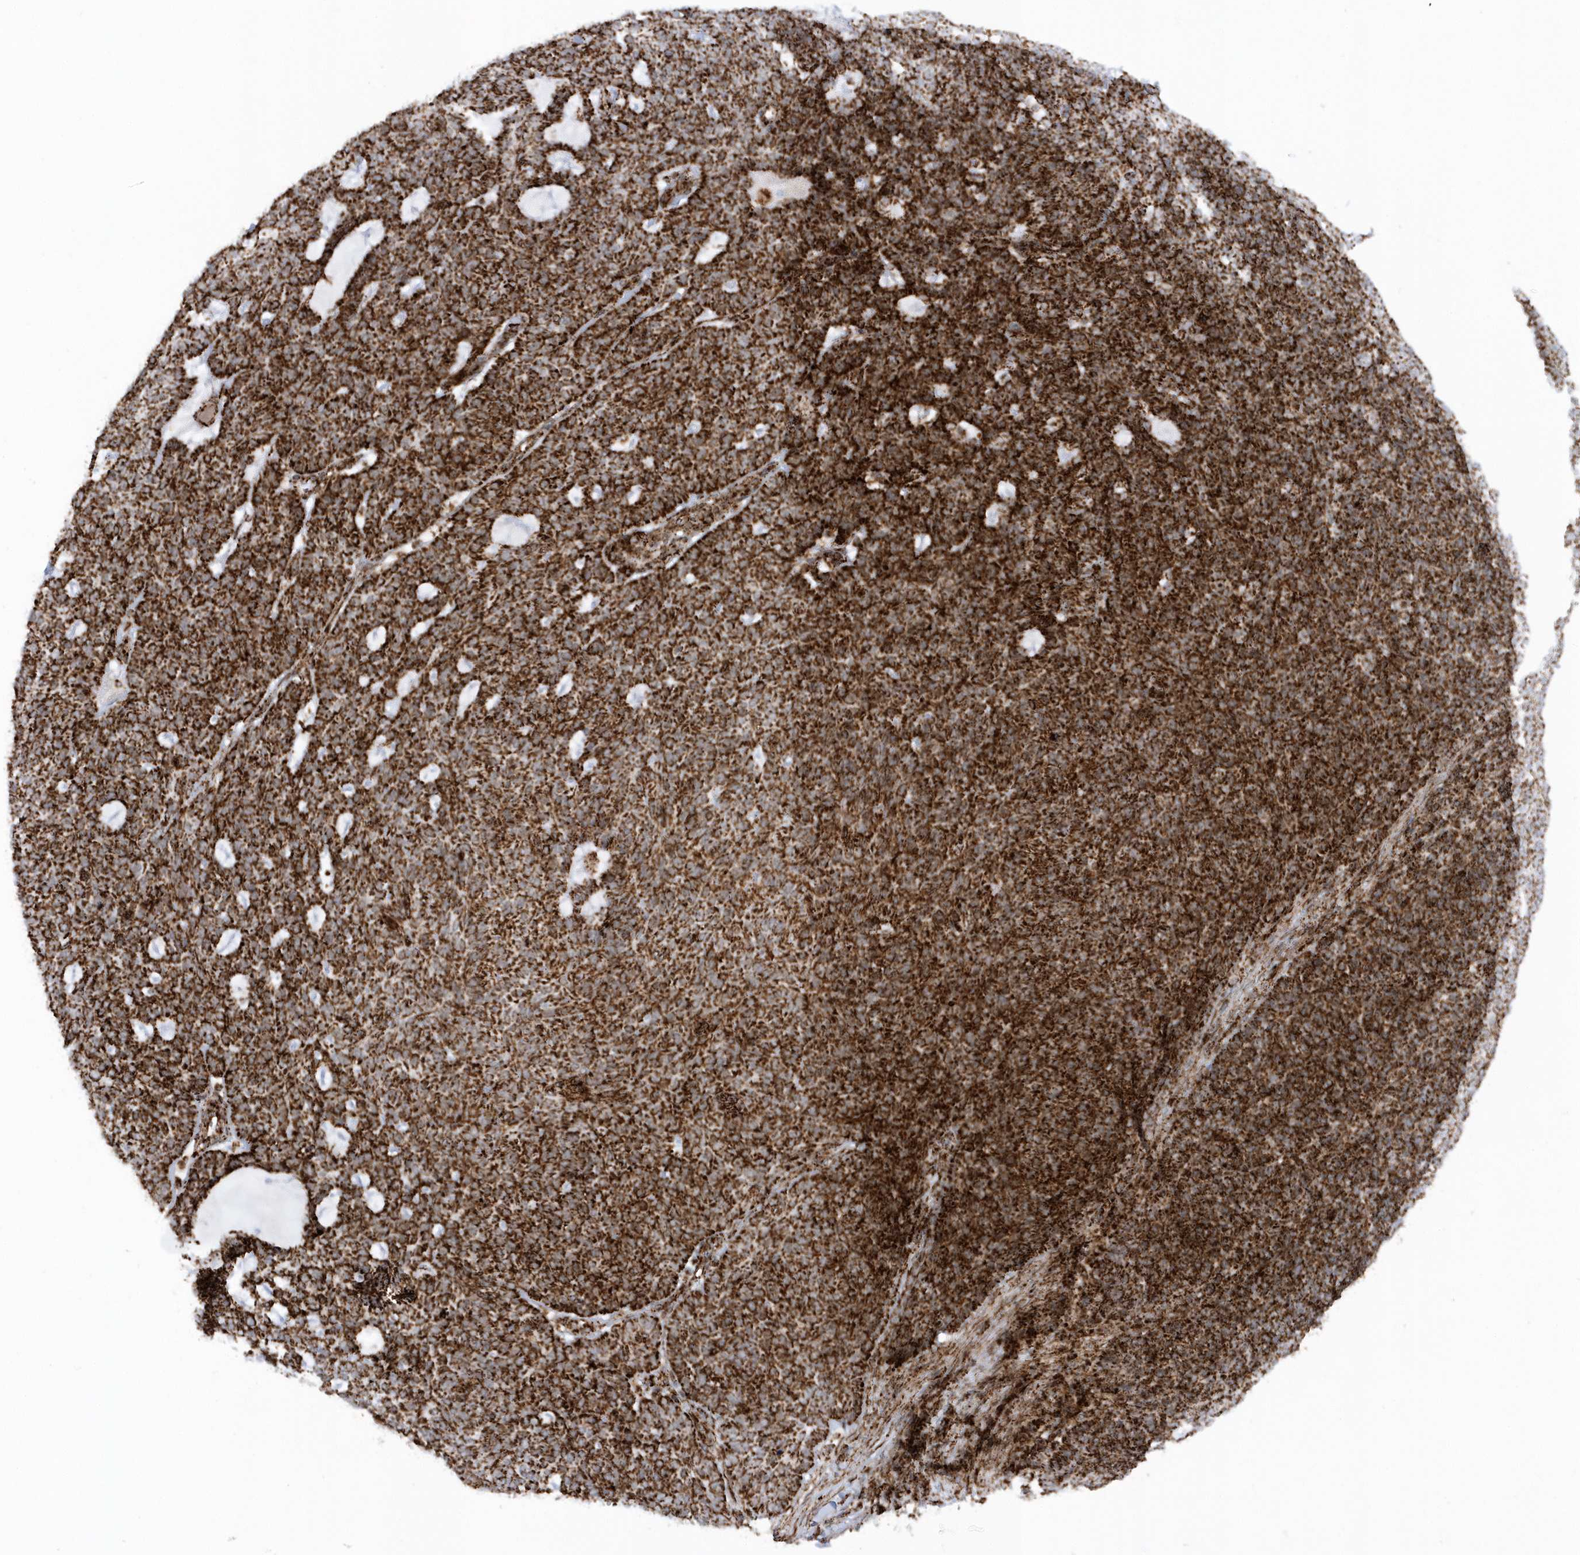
{"staining": {"intensity": "strong", "quantity": ">75%", "location": "cytoplasmic/membranous"}, "tissue": "skin cancer", "cell_type": "Tumor cells", "image_type": "cancer", "snomed": [{"axis": "morphology", "description": "Squamous cell carcinoma, NOS"}, {"axis": "topography", "description": "Skin"}], "caption": "Tumor cells show strong cytoplasmic/membranous staining in about >75% of cells in skin squamous cell carcinoma. The staining was performed using DAB, with brown indicating positive protein expression. Nuclei are stained blue with hematoxylin.", "gene": "CRY2", "patient": {"sex": "female", "age": 90}}